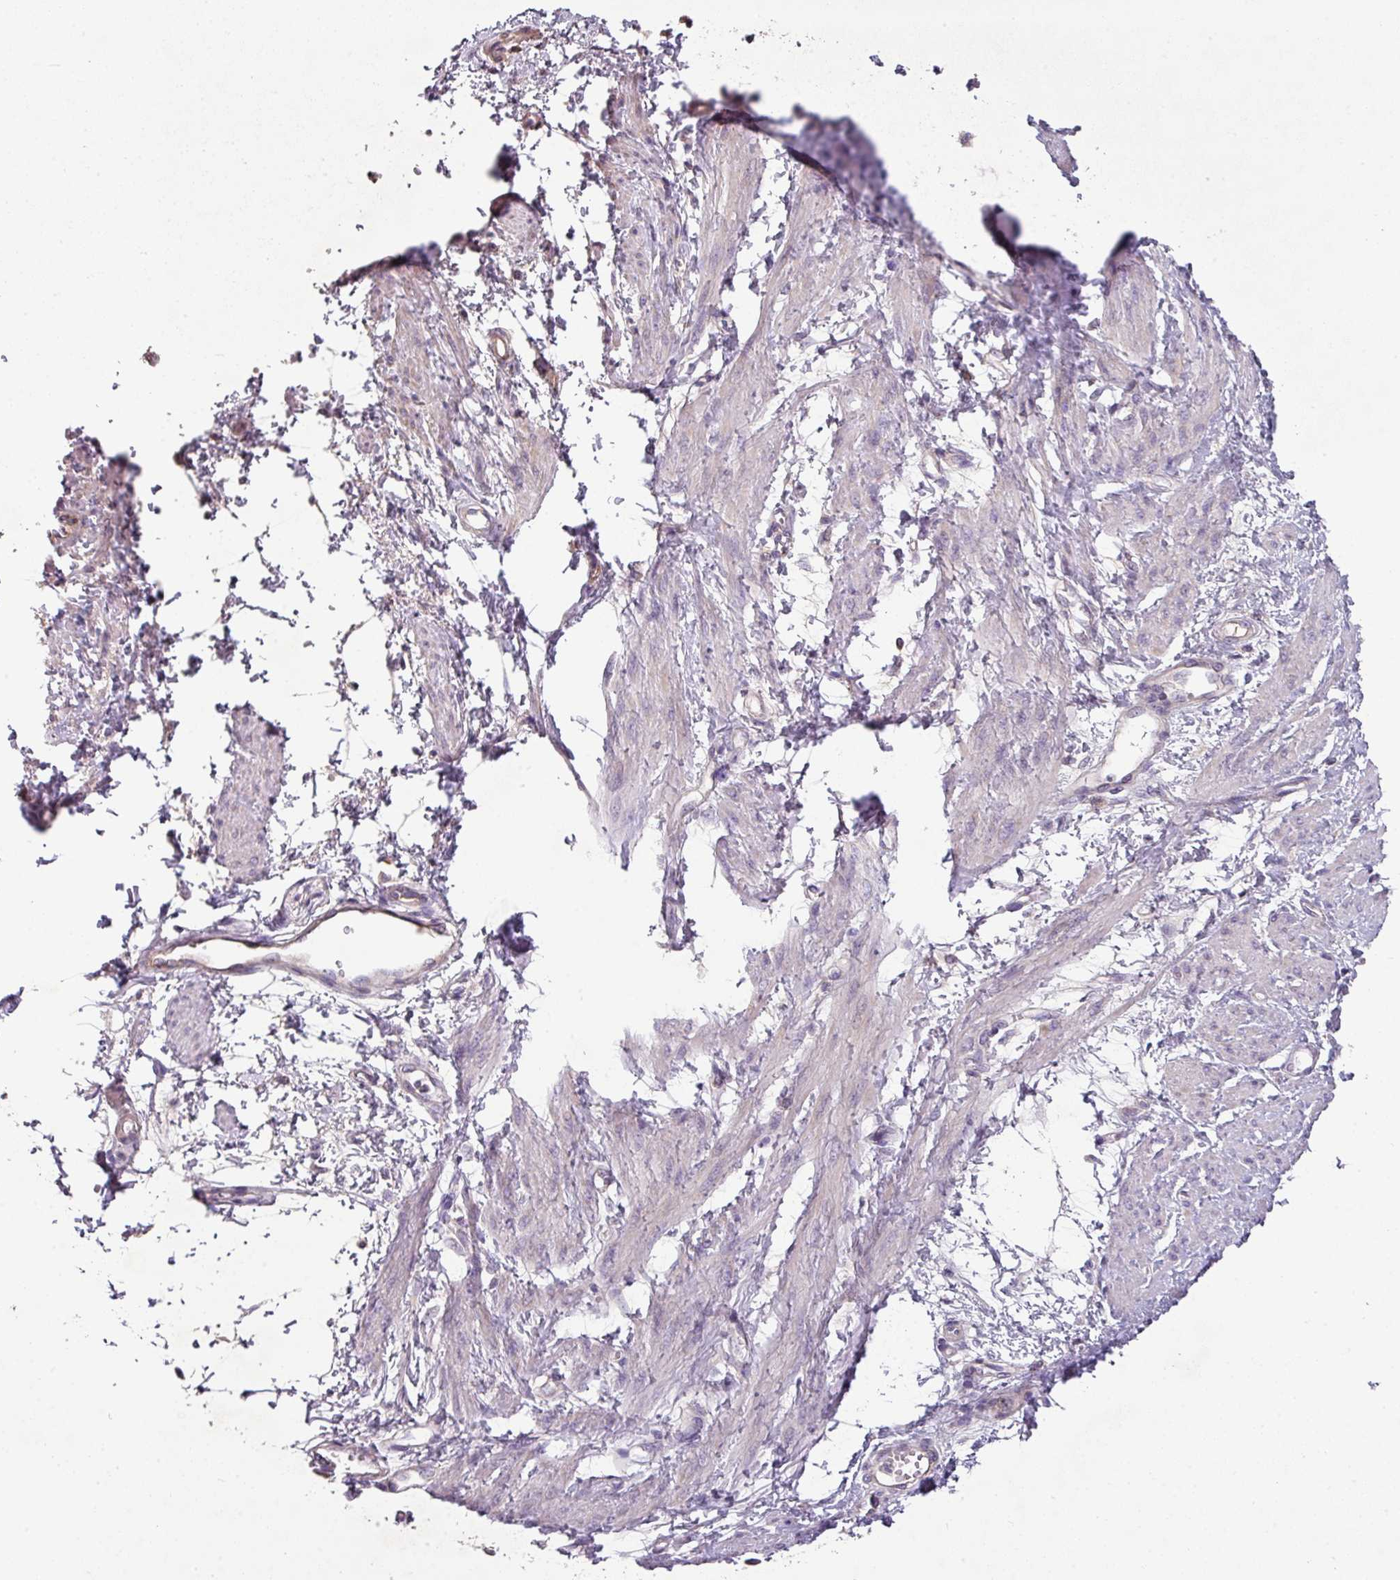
{"staining": {"intensity": "negative", "quantity": "none", "location": "none"}, "tissue": "smooth muscle", "cell_type": "Smooth muscle cells", "image_type": "normal", "snomed": [{"axis": "morphology", "description": "Normal tissue, NOS"}, {"axis": "topography", "description": "Smooth muscle"}, {"axis": "topography", "description": "Uterus"}], "caption": "There is no significant staining in smooth muscle cells of smooth muscle. (DAB (3,3'-diaminobenzidine) immunohistochemistry (IHC) visualized using brightfield microscopy, high magnification).", "gene": "LRRC9", "patient": {"sex": "female", "age": 39}}